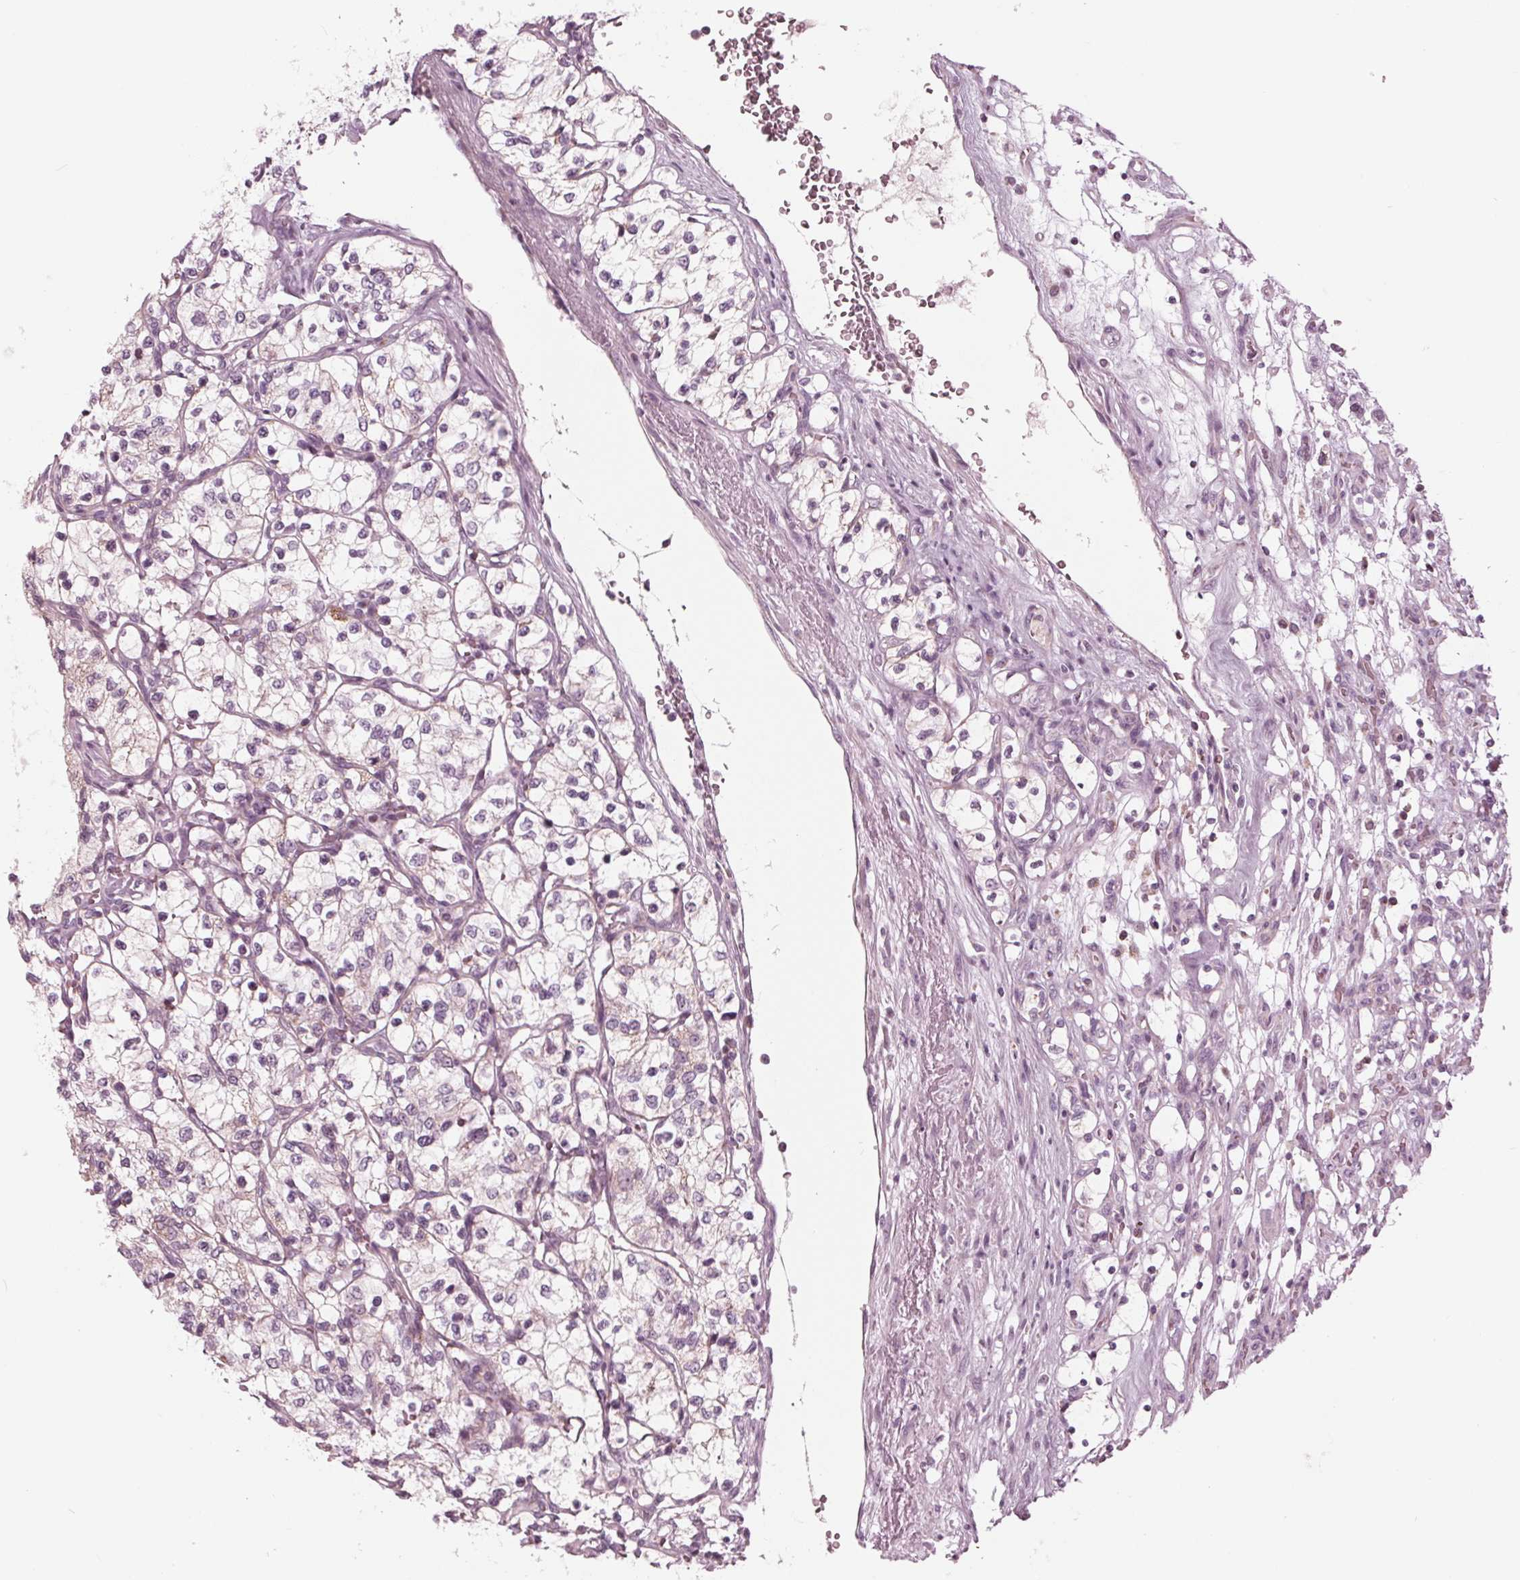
{"staining": {"intensity": "negative", "quantity": "none", "location": "none"}, "tissue": "renal cancer", "cell_type": "Tumor cells", "image_type": "cancer", "snomed": [{"axis": "morphology", "description": "Adenocarcinoma, NOS"}, {"axis": "topography", "description": "Kidney"}], "caption": "The histopathology image exhibits no staining of tumor cells in adenocarcinoma (renal). Nuclei are stained in blue.", "gene": "CLN6", "patient": {"sex": "female", "age": 69}}